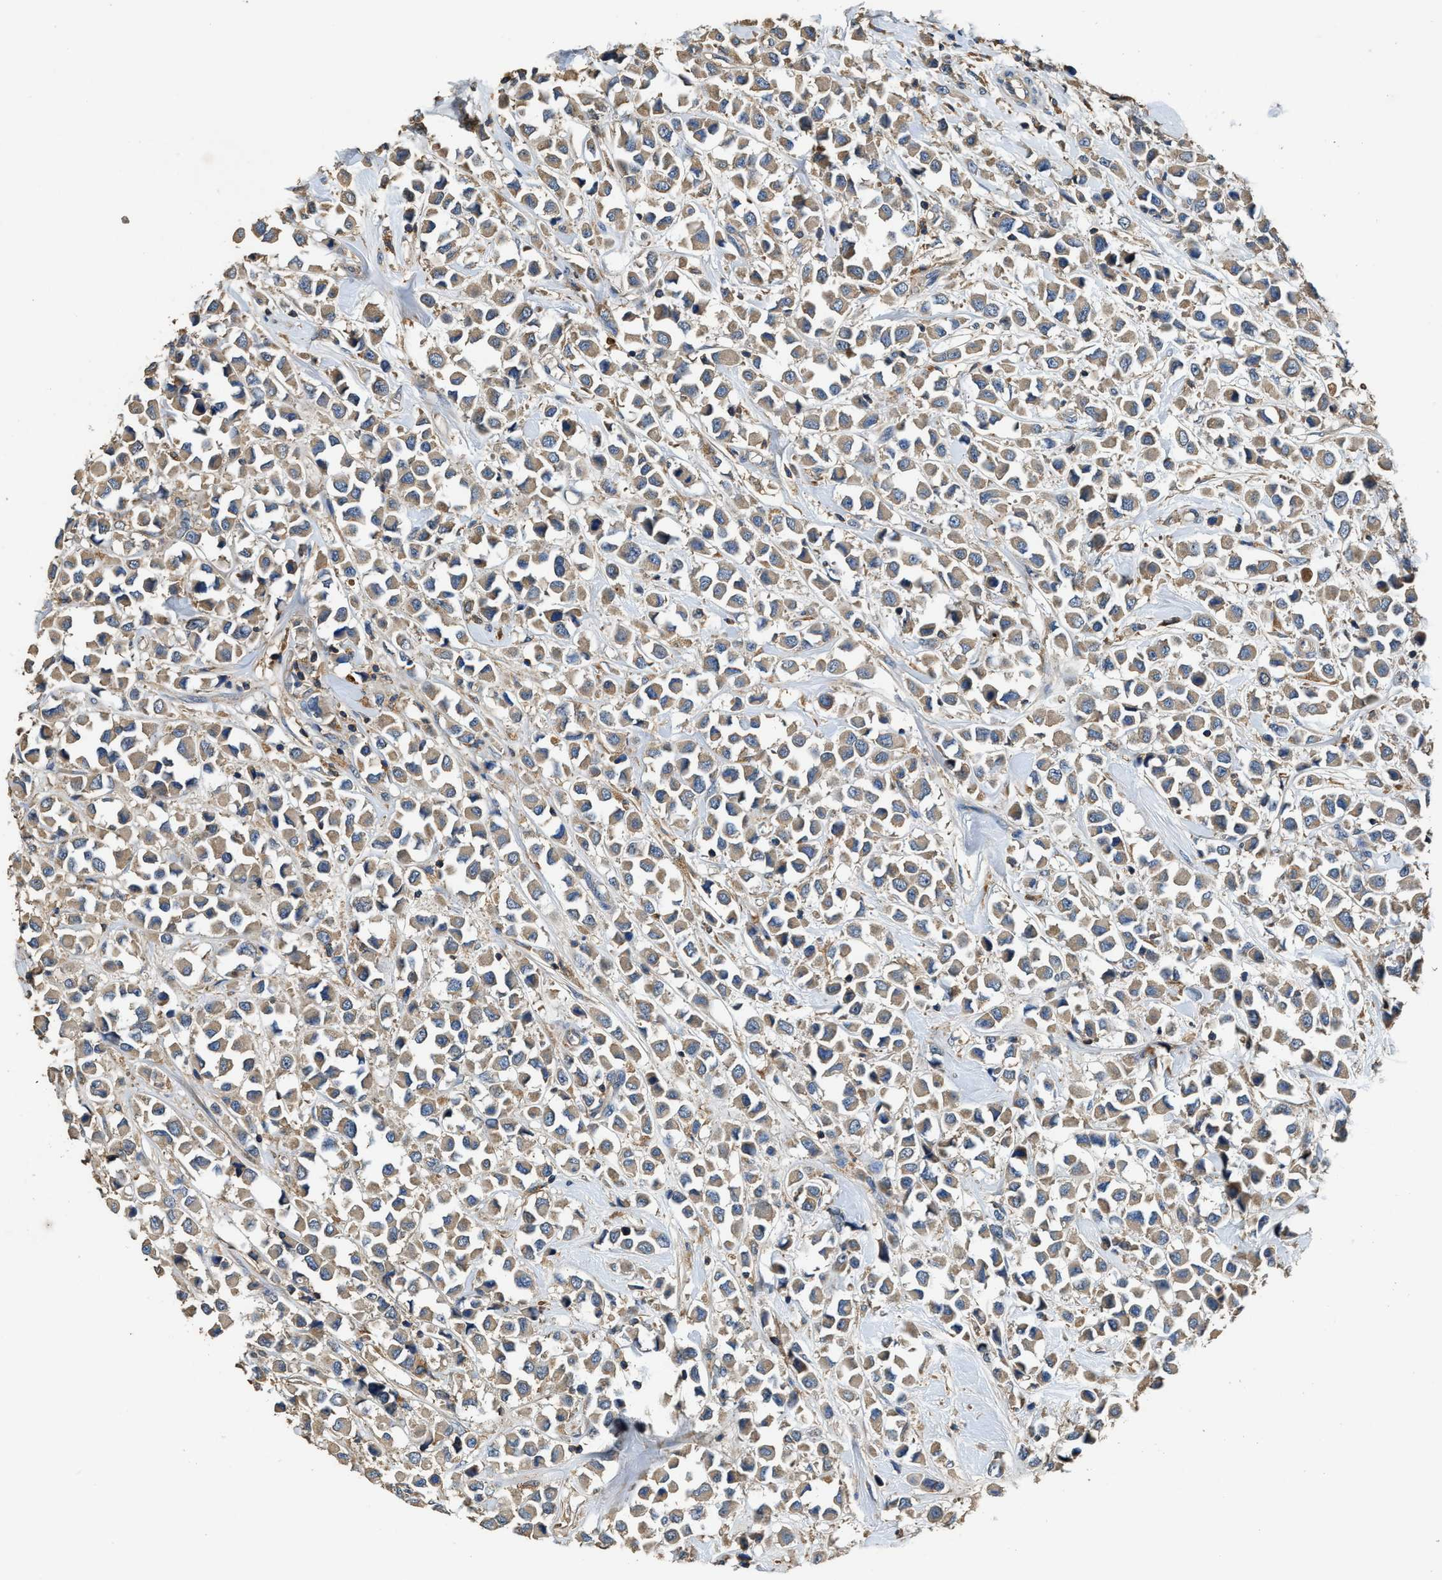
{"staining": {"intensity": "weak", "quantity": ">75%", "location": "cytoplasmic/membranous"}, "tissue": "breast cancer", "cell_type": "Tumor cells", "image_type": "cancer", "snomed": [{"axis": "morphology", "description": "Duct carcinoma"}, {"axis": "topography", "description": "Breast"}], "caption": "Breast infiltrating ductal carcinoma stained for a protein (brown) reveals weak cytoplasmic/membranous positive positivity in about >75% of tumor cells.", "gene": "BLOC1S1", "patient": {"sex": "female", "age": 61}}